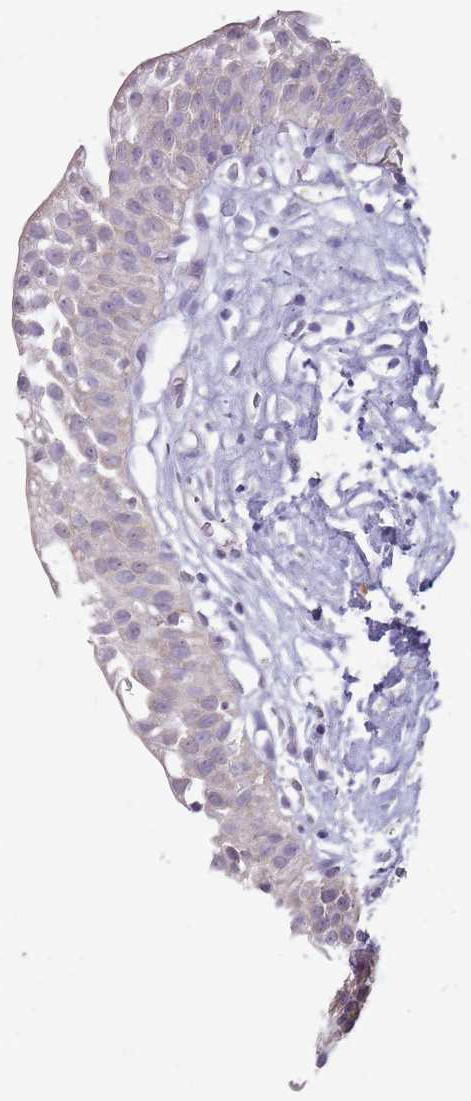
{"staining": {"intensity": "moderate", "quantity": "<25%", "location": "cytoplasmic/membranous"}, "tissue": "urinary bladder", "cell_type": "Urothelial cells", "image_type": "normal", "snomed": [{"axis": "morphology", "description": "Normal tissue, NOS"}, {"axis": "topography", "description": "Urinary bladder"}], "caption": "Moderate cytoplasmic/membranous protein positivity is seen in about <25% of urothelial cells in urinary bladder.", "gene": "STYK1", "patient": {"sex": "male", "age": 51}}